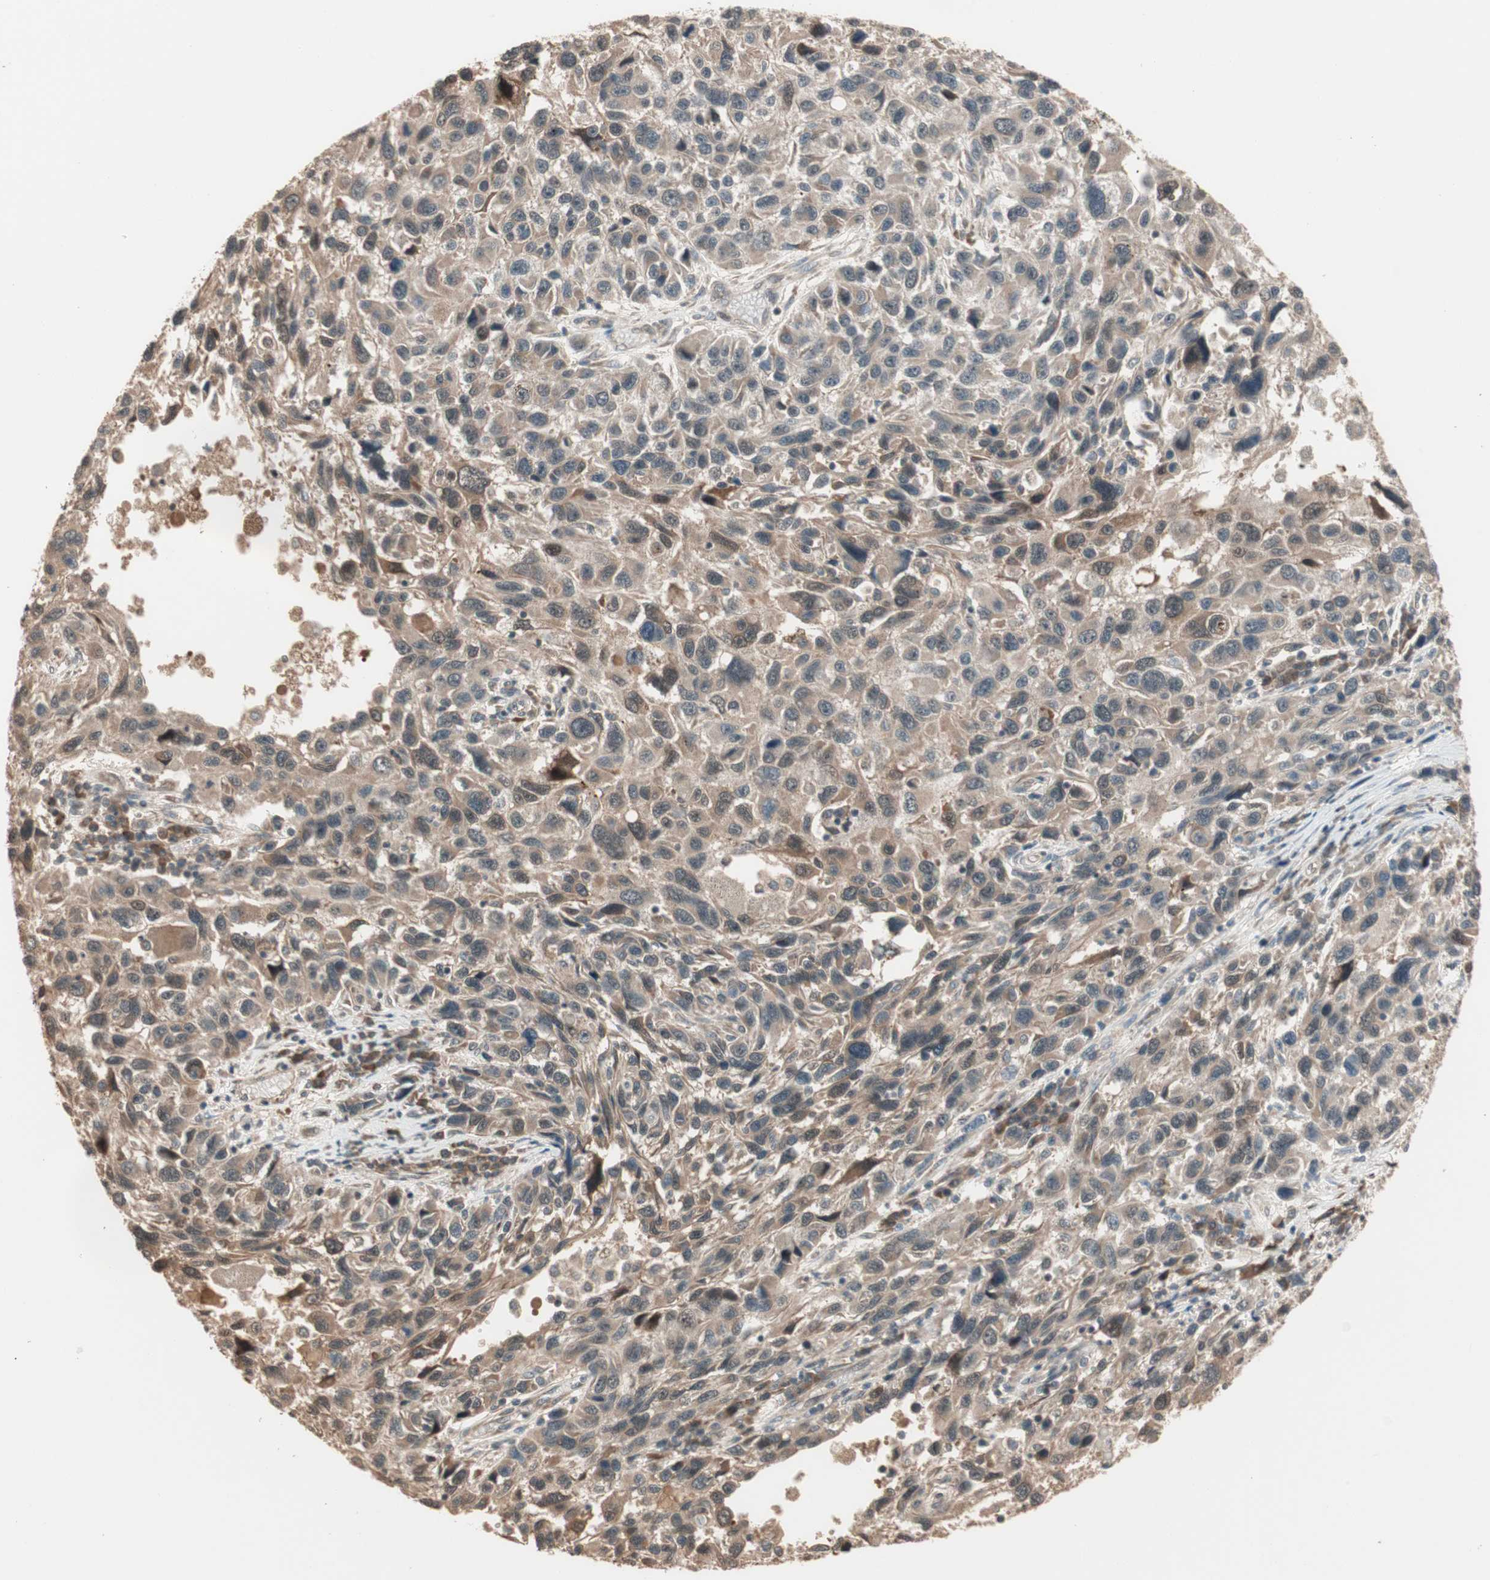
{"staining": {"intensity": "weak", "quantity": "25%-75%", "location": "cytoplasmic/membranous"}, "tissue": "melanoma", "cell_type": "Tumor cells", "image_type": "cancer", "snomed": [{"axis": "morphology", "description": "Malignant melanoma, NOS"}, {"axis": "topography", "description": "Skin"}], "caption": "IHC photomicrograph of human melanoma stained for a protein (brown), which reveals low levels of weak cytoplasmic/membranous staining in about 25%-75% of tumor cells.", "gene": "ZSCAN31", "patient": {"sex": "male", "age": 53}}